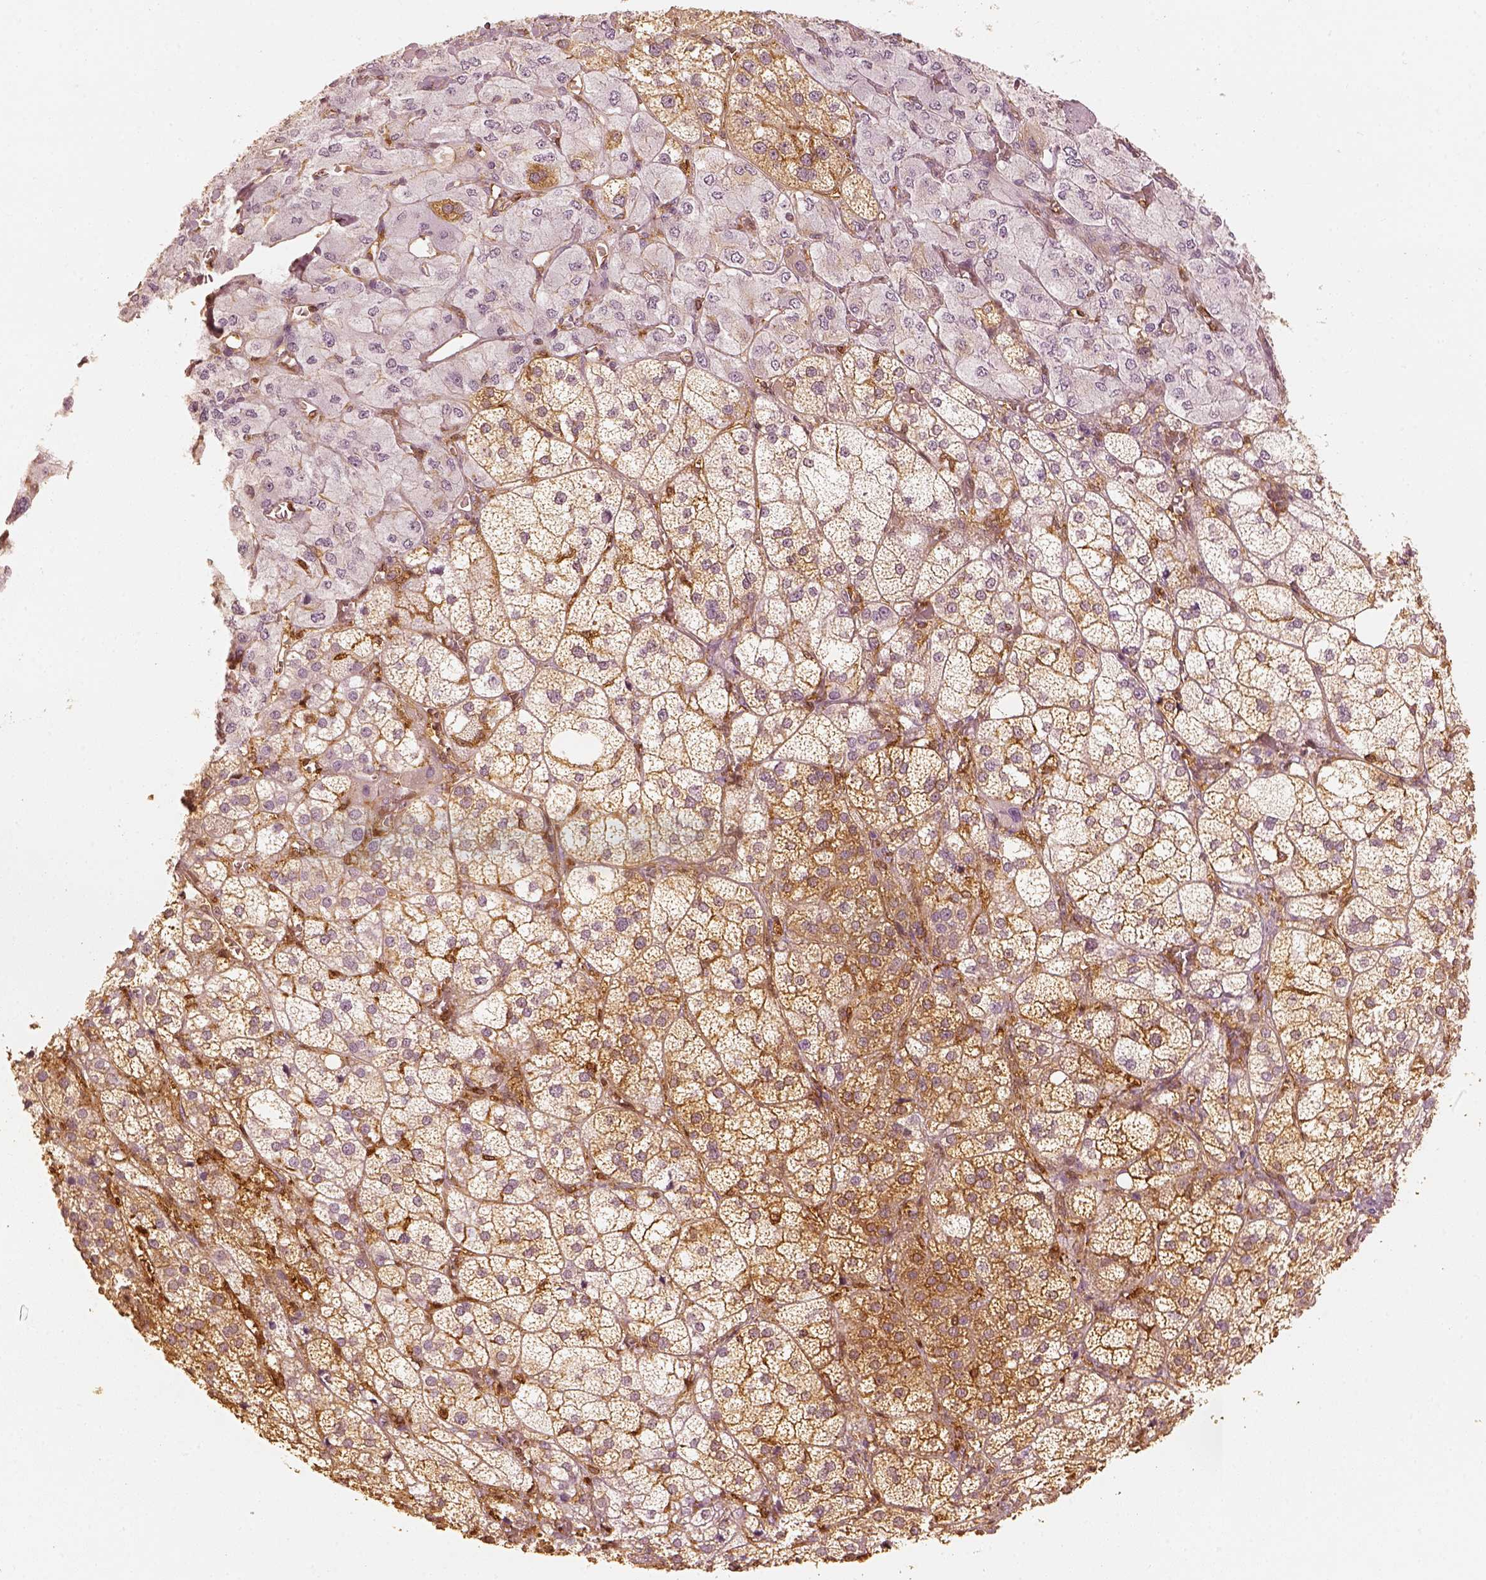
{"staining": {"intensity": "moderate", "quantity": "25%-75%", "location": "cytoplasmic/membranous"}, "tissue": "adrenal gland", "cell_type": "Glandular cells", "image_type": "normal", "snomed": [{"axis": "morphology", "description": "Normal tissue, NOS"}, {"axis": "topography", "description": "Adrenal gland"}], "caption": "Immunohistochemical staining of normal human adrenal gland displays moderate cytoplasmic/membranous protein positivity in approximately 25%-75% of glandular cells. The protein of interest is stained brown, and the nuclei are stained in blue (DAB IHC with brightfield microscopy, high magnification).", "gene": "FSCN1", "patient": {"sex": "female", "age": 60}}